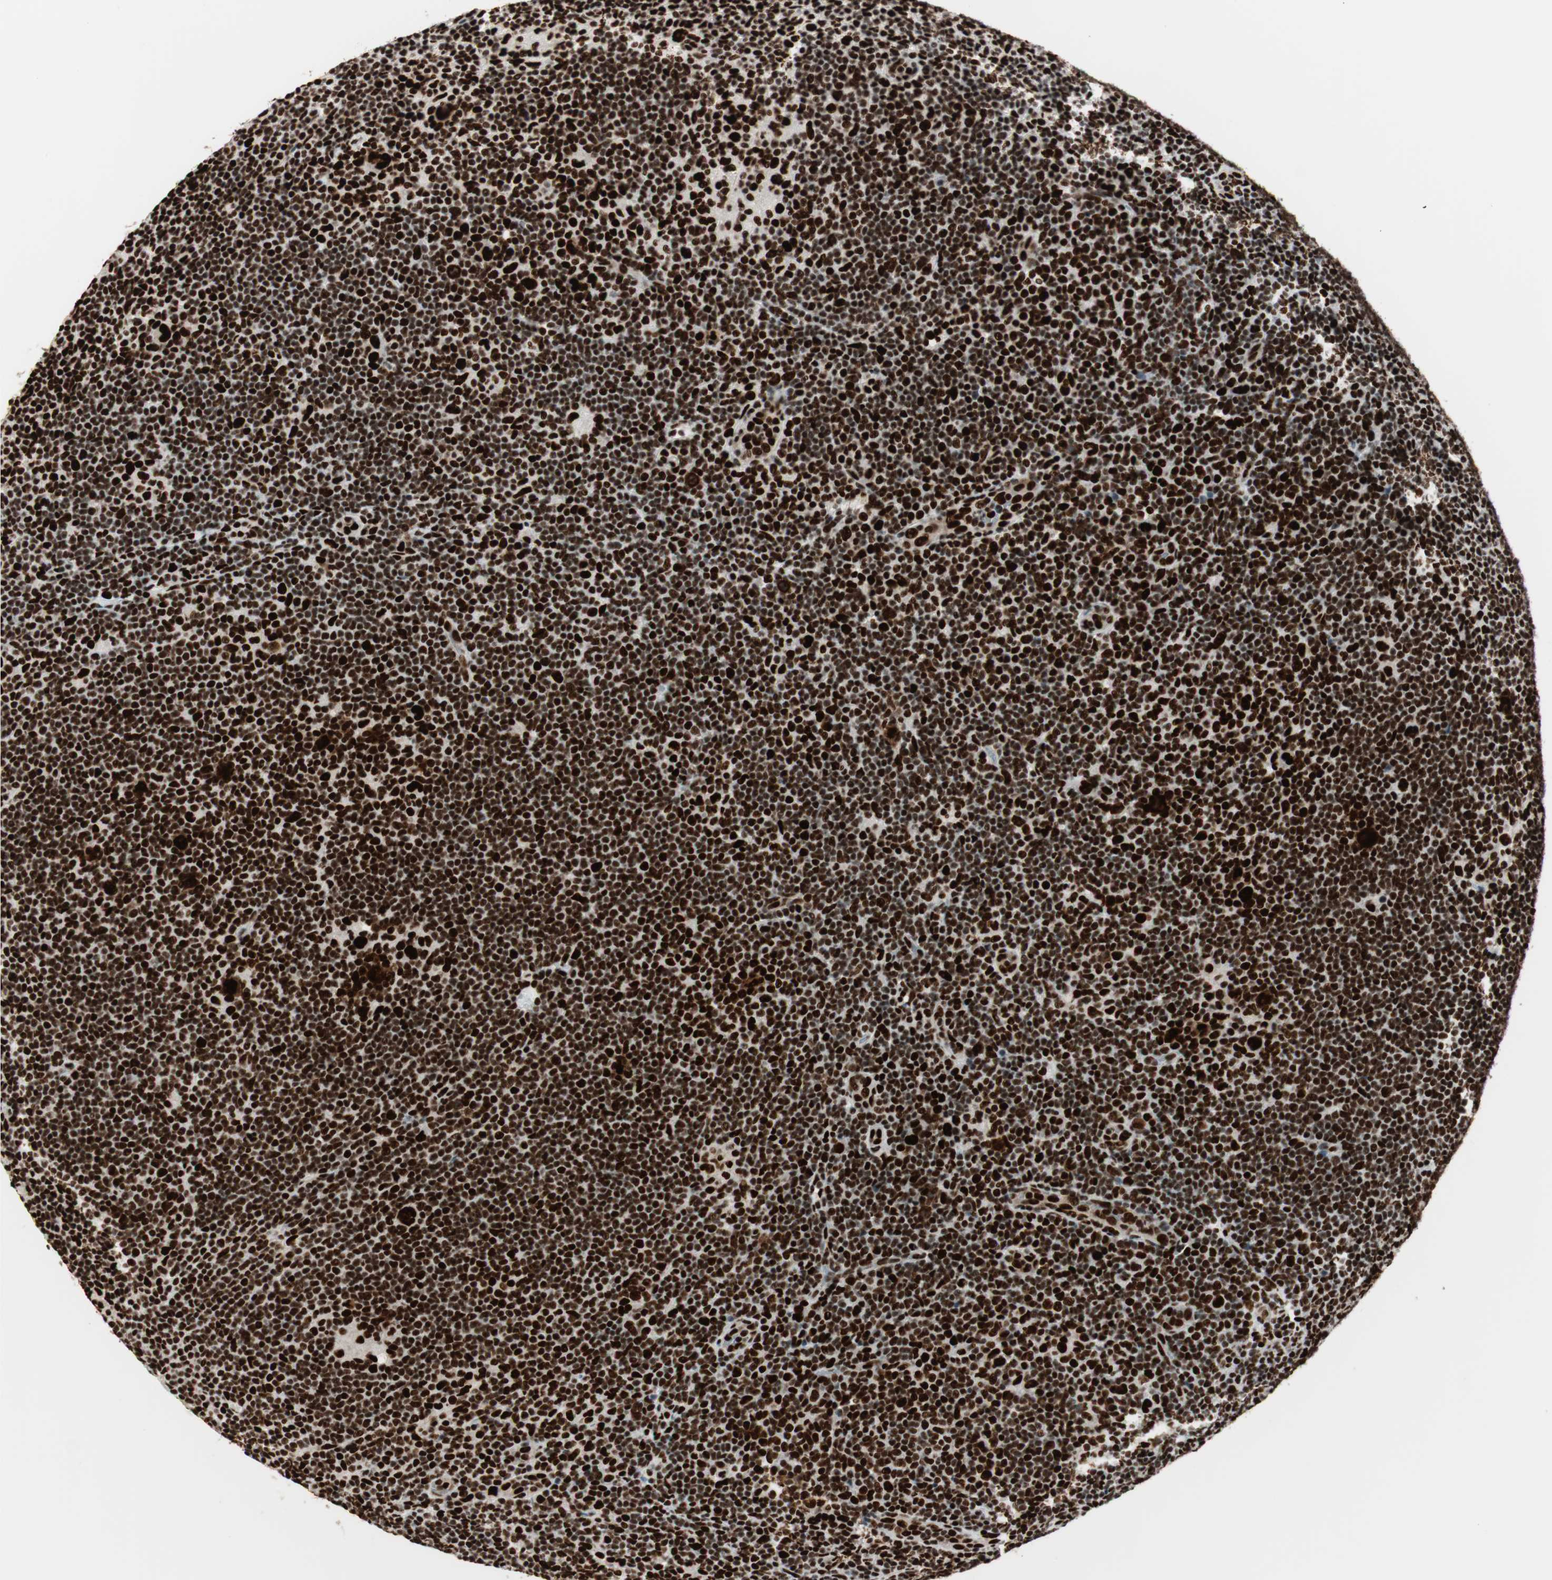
{"staining": {"intensity": "strong", "quantity": ">75%", "location": "nuclear"}, "tissue": "lymphoma", "cell_type": "Tumor cells", "image_type": "cancer", "snomed": [{"axis": "morphology", "description": "Hodgkin's disease, NOS"}, {"axis": "topography", "description": "Lymph node"}], "caption": "Tumor cells reveal strong nuclear staining in about >75% of cells in lymphoma.", "gene": "PSME3", "patient": {"sex": "female", "age": 57}}